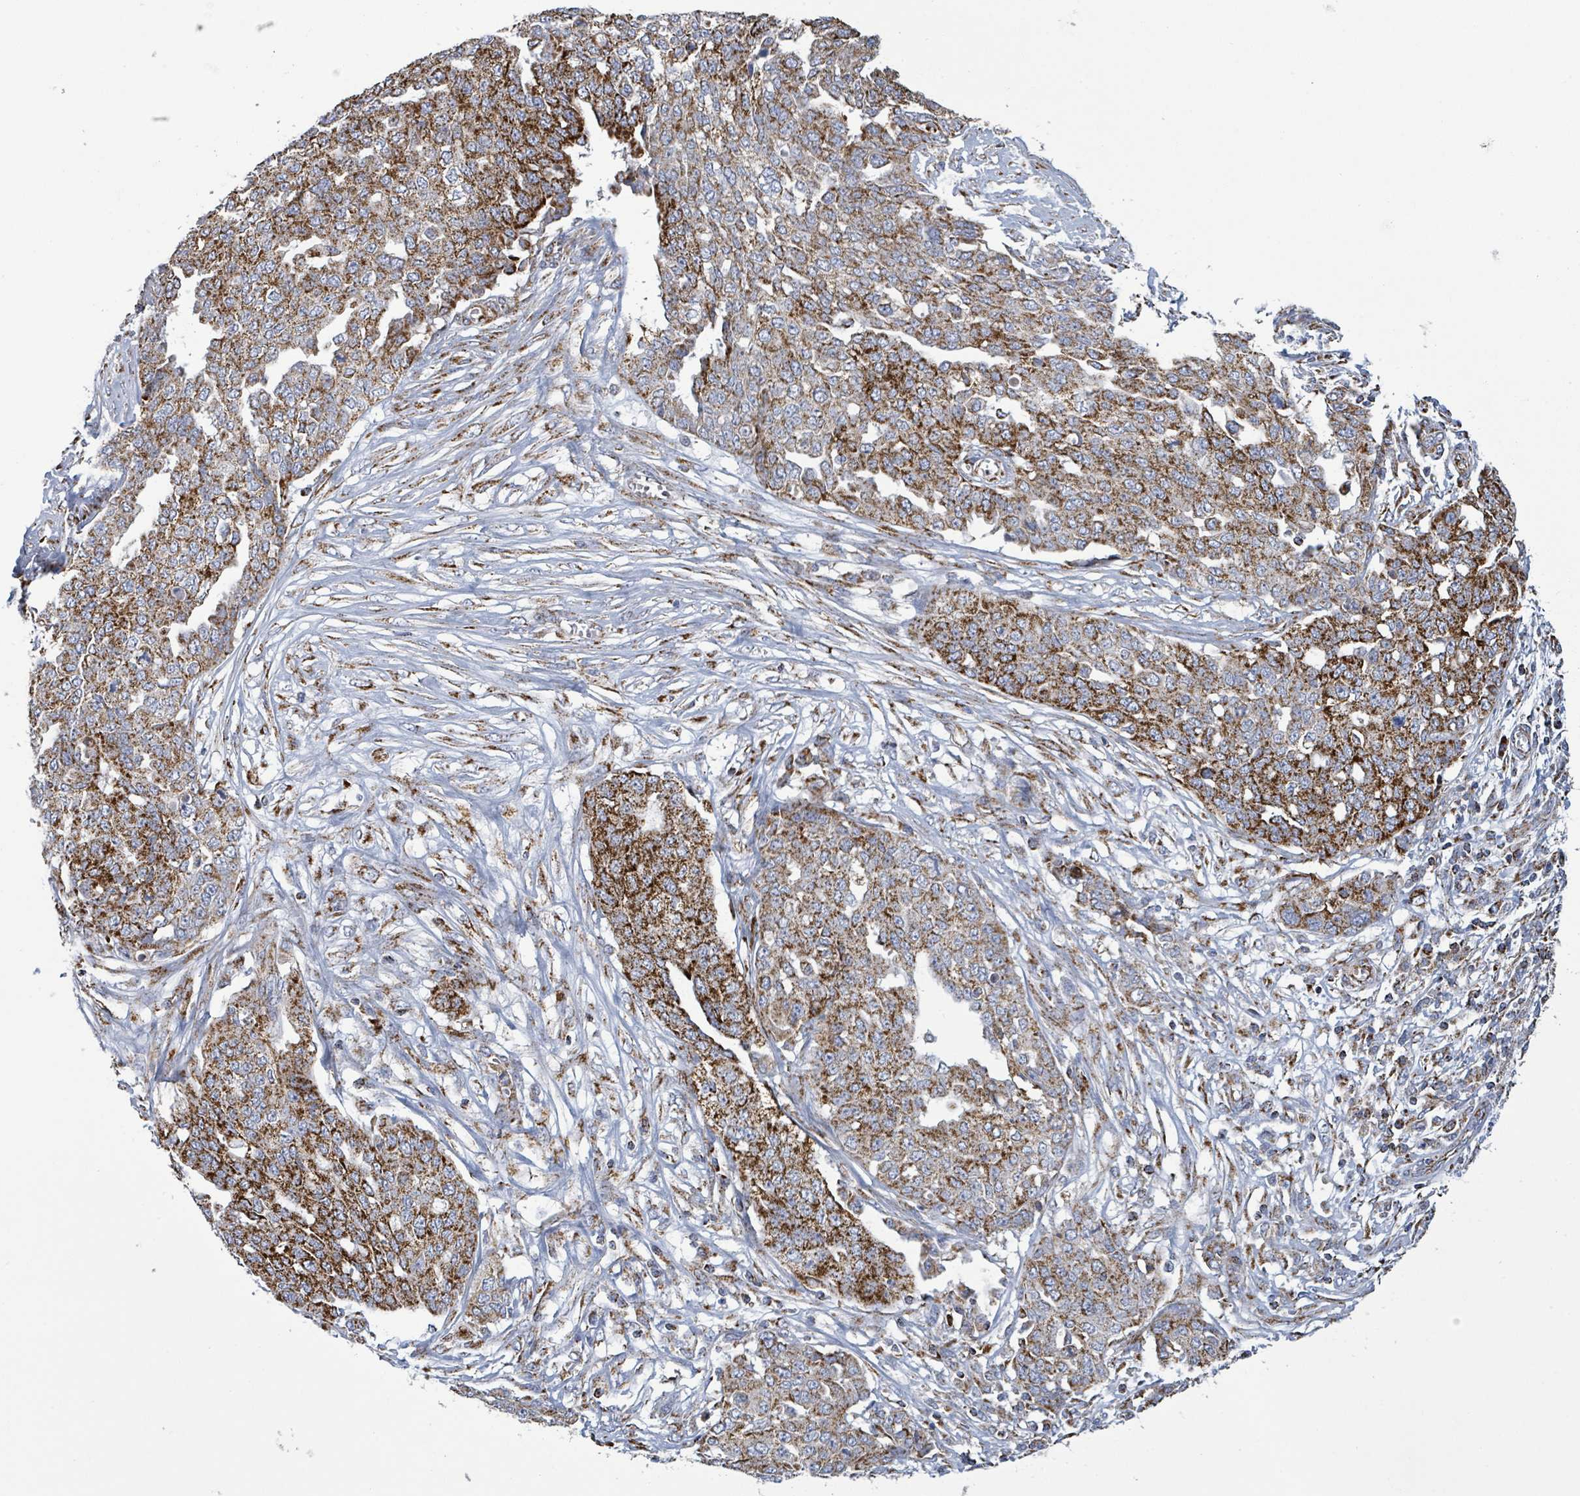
{"staining": {"intensity": "strong", "quantity": ">75%", "location": "cytoplasmic/membranous"}, "tissue": "ovarian cancer", "cell_type": "Tumor cells", "image_type": "cancer", "snomed": [{"axis": "morphology", "description": "Cystadenocarcinoma, serous, NOS"}, {"axis": "topography", "description": "Soft tissue"}, {"axis": "topography", "description": "Ovary"}], "caption": "Immunohistochemical staining of human ovarian cancer demonstrates strong cytoplasmic/membranous protein staining in approximately >75% of tumor cells. (DAB IHC, brown staining for protein, blue staining for nuclei).", "gene": "SUCLG2", "patient": {"sex": "female", "age": 57}}